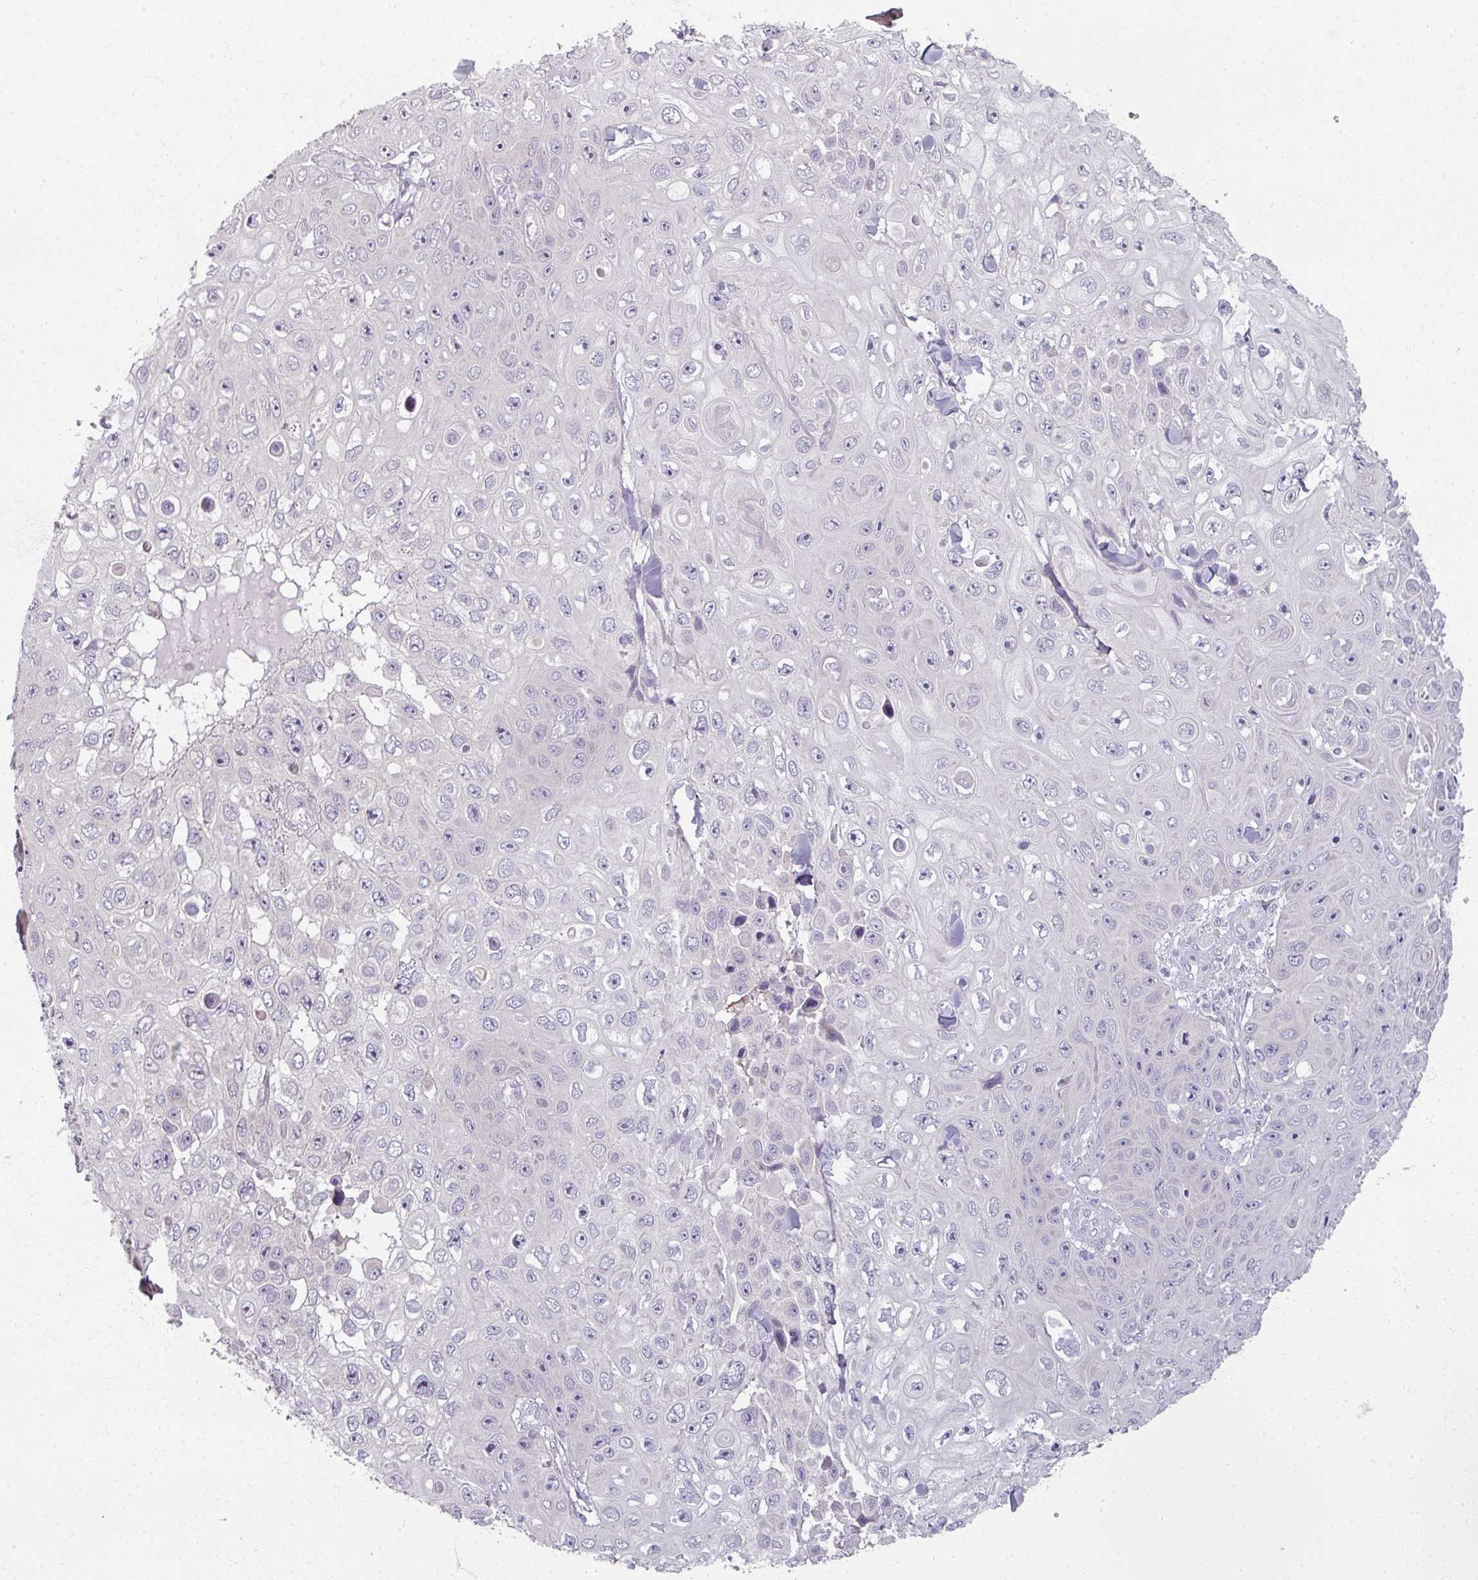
{"staining": {"intensity": "negative", "quantity": "none", "location": "none"}, "tissue": "skin cancer", "cell_type": "Tumor cells", "image_type": "cancer", "snomed": [{"axis": "morphology", "description": "Squamous cell carcinoma, NOS"}, {"axis": "topography", "description": "Skin"}], "caption": "Tumor cells show no significant protein staining in squamous cell carcinoma (skin).", "gene": "MYMK", "patient": {"sex": "male", "age": 82}}